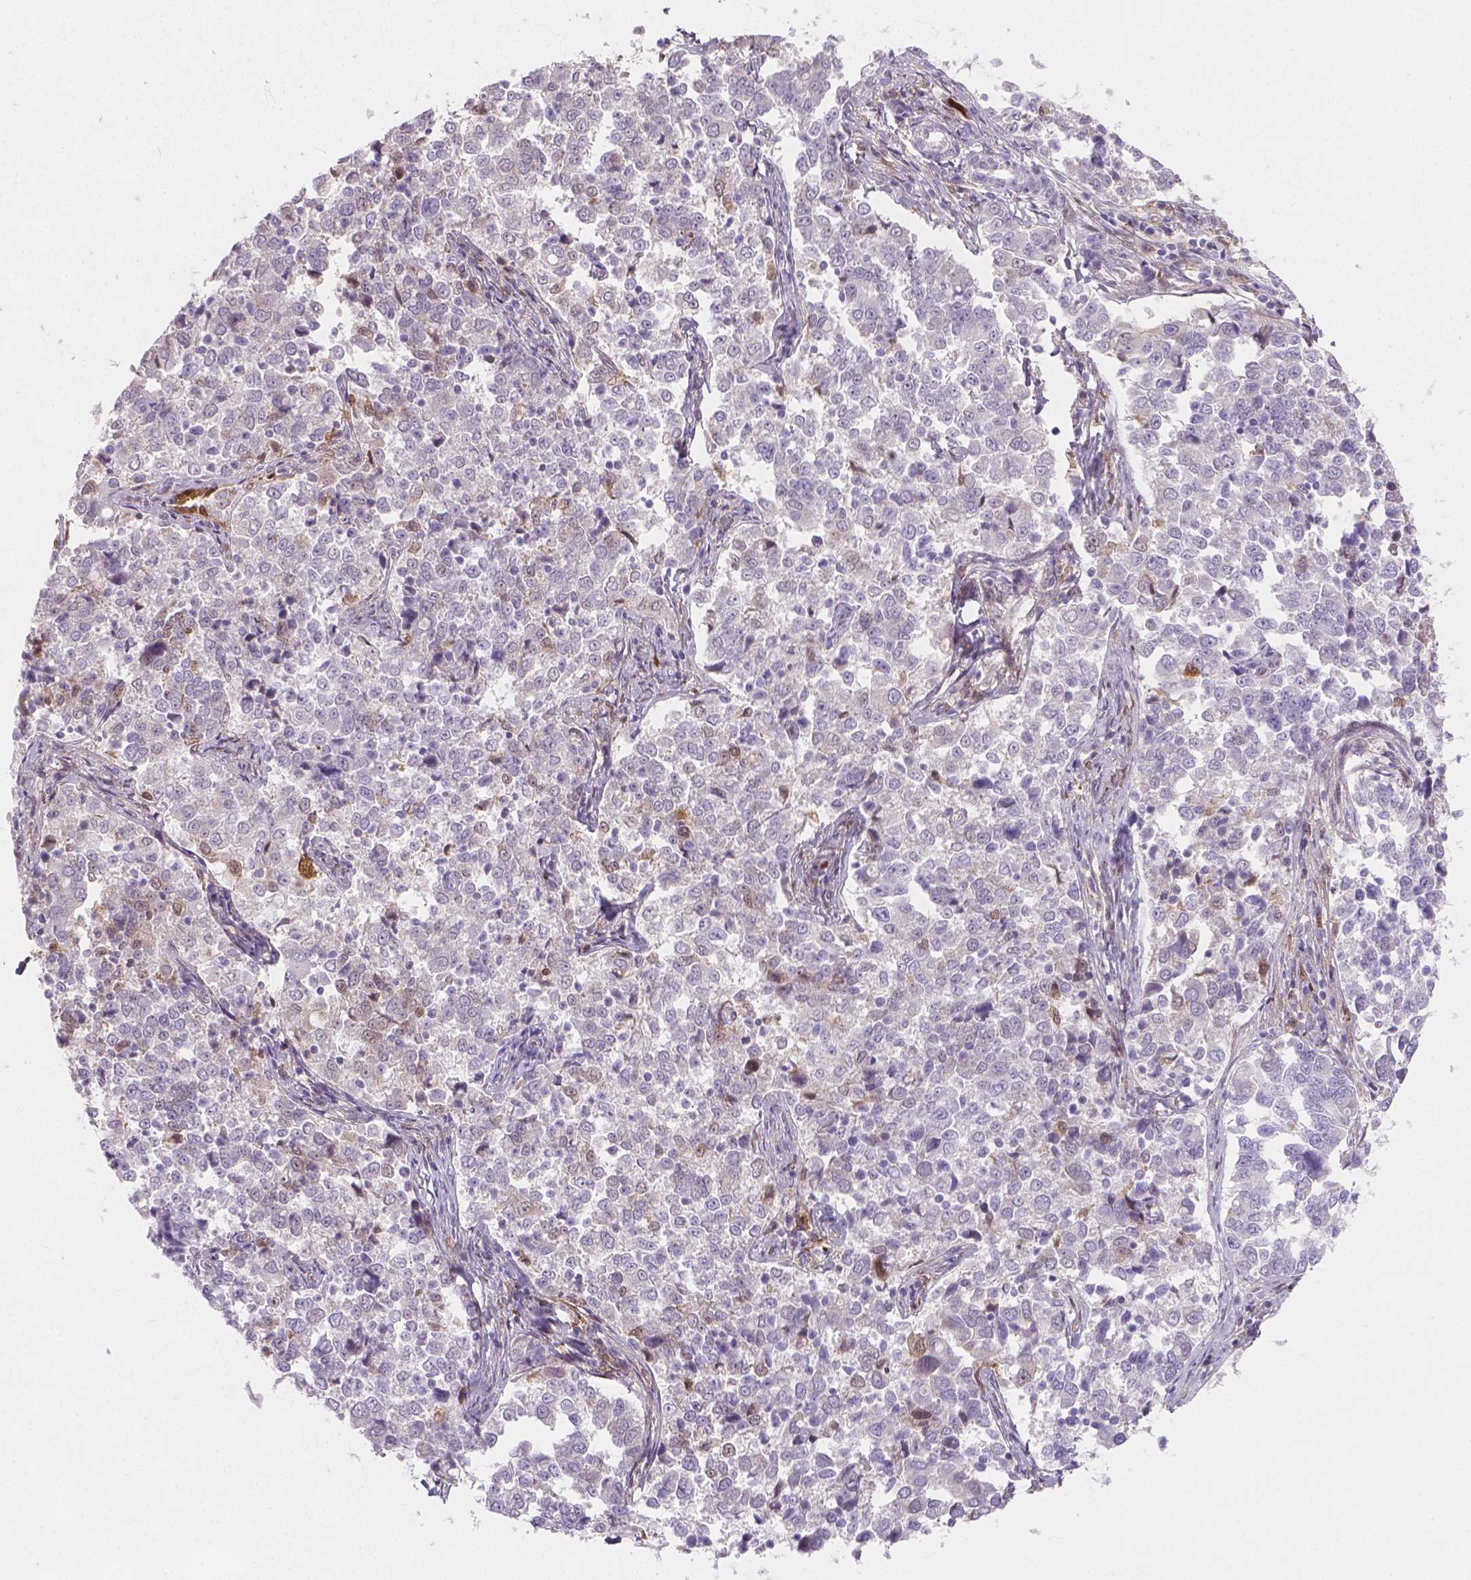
{"staining": {"intensity": "negative", "quantity": "none", "location": "none"}, "tissue": "endometrial cancer", "cell_type": "Tumor cells", "image_type": "cancer", "snomed": [{"axis": "morphology", "description": "Adenocarcinoma, NOS"}, {"axis": "topography", "description": "Endometrium"}], "caption": "Micrograph shows no protein positivity in tumor cells of endometrial cancer tissue.", "gene": "TNFAIP2", "patient": {"sex": "female", "age": 43}}